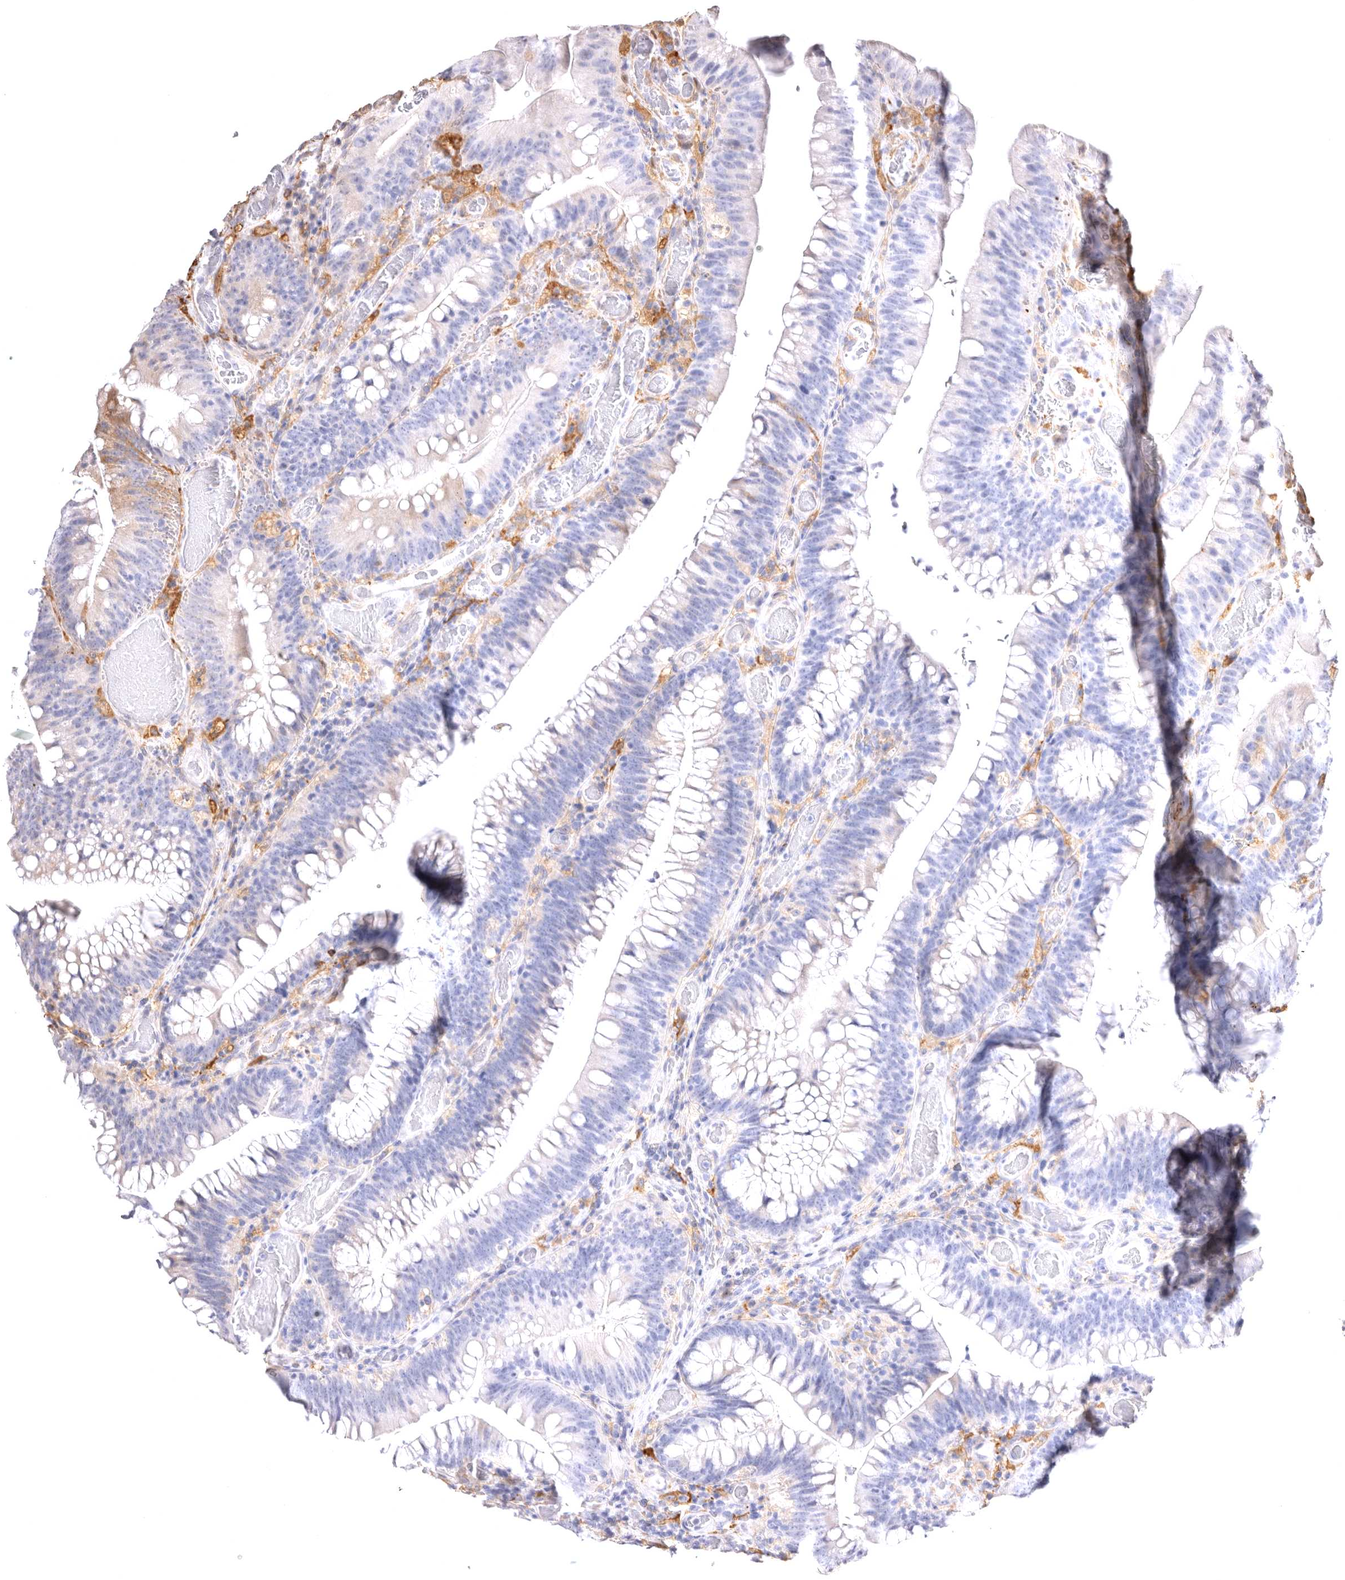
{"staining": {"intensity": "moderate", "quantity": "<25%", "location": "cytoplasmic/membranous"}, "tissue": "colorectal cancer", "cell_type": "Tumor cells", "image_type": "cancer", "snomed": [{"axis": "morphology", "description": "Normal tissue, NOS"}, {"axis": "topography", "description": "Colon"}], "caption": "This is an image of immunohistochemistry staining of colorectal cancer, which shows moderate positivity in the cytoplasmic/membranous of tumor cells.", "gene": "VPS45", "patient": {"sex": "female", "age": 82}}